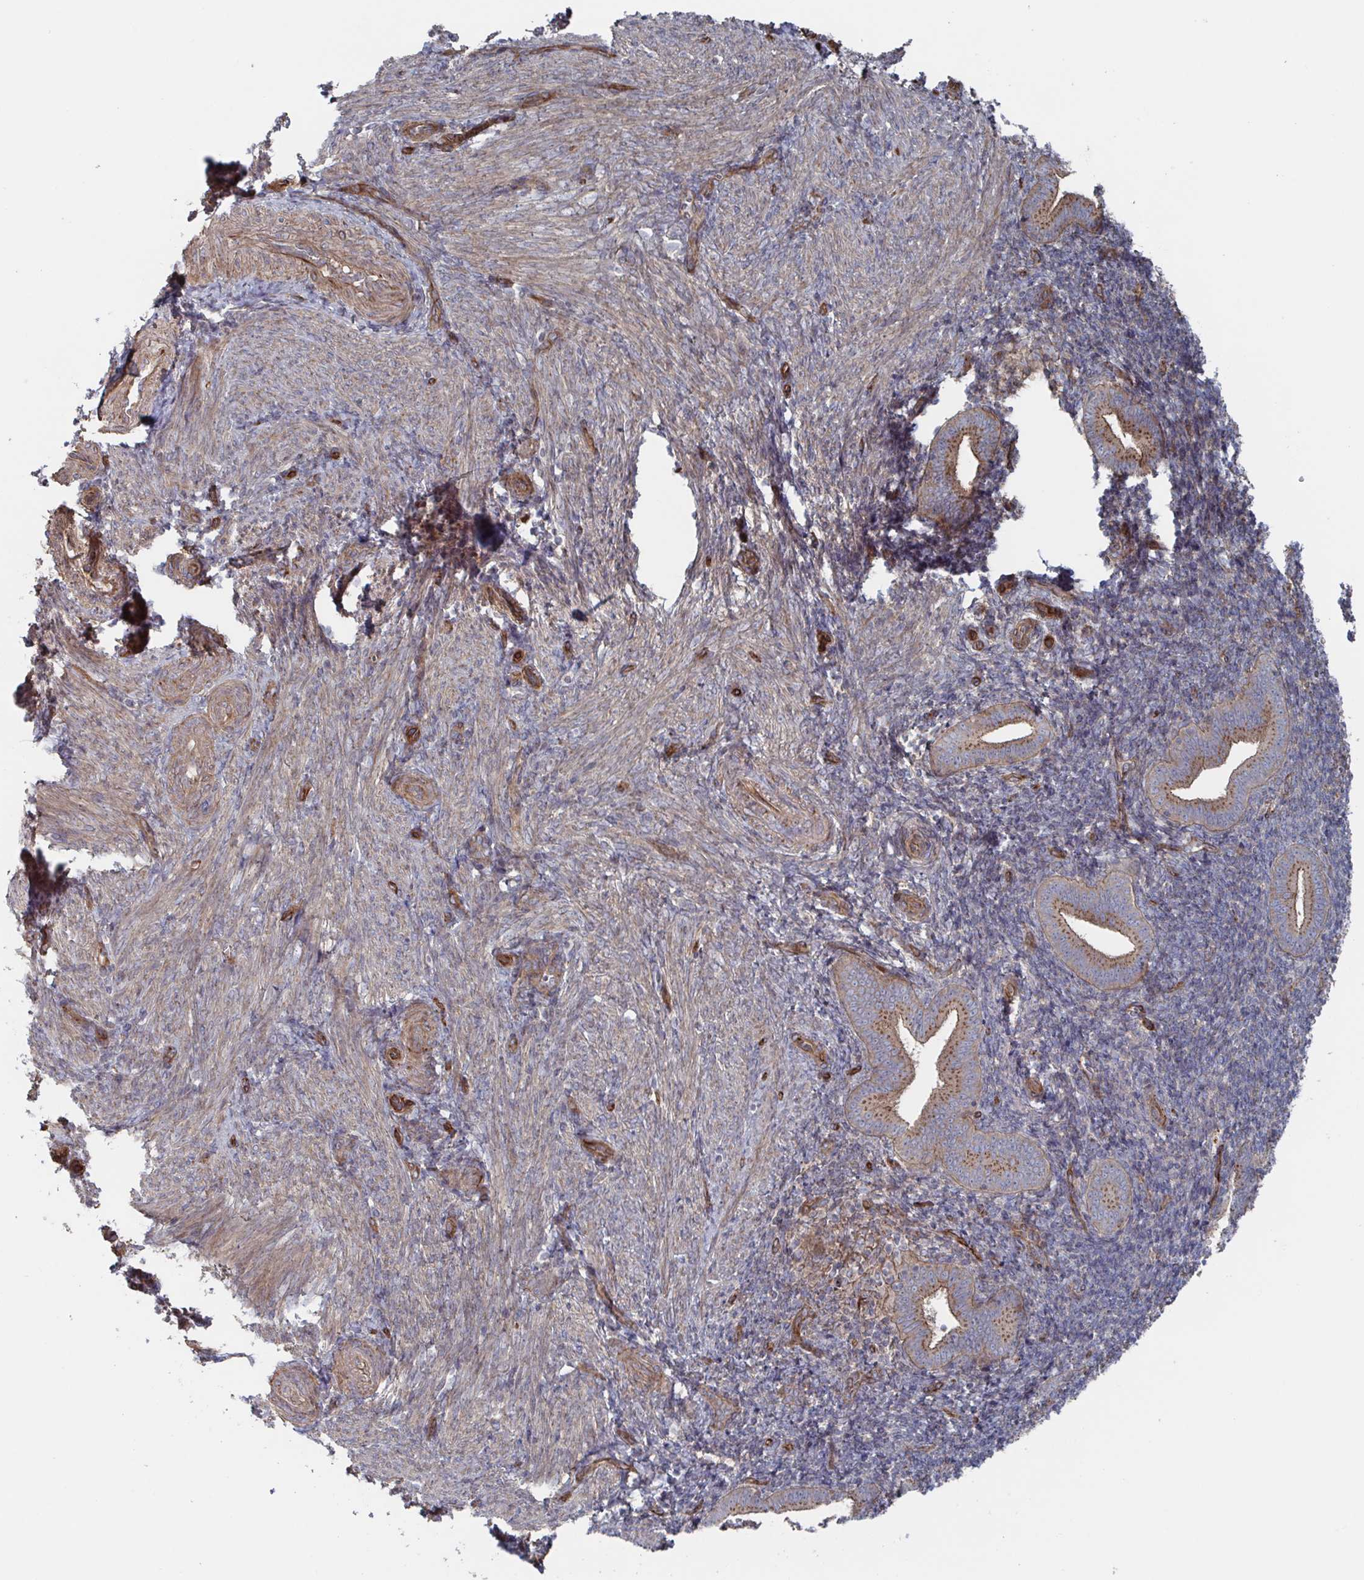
{"staining": {"intensity": "negative", "quantity": "none", "location": "none"}, "tissue": "endometrium", "cell_type": "Cells in endometrial stroma", "image_type": "normal", "snomed": [{"axis": "morphology", "description": "Normal tissue, NOS"}, {"axis": "topography", "description": "Endometrium"}], "caption": "Immunohistochemistry (IHC) photomicrograph of unremarkable endometrium: human endometrium stained with DAB (3,3'-diaminobenzidine) demonstrates no significant protein staining in cells in endometrial stroma.", "gene": "DVL3", "patient": {"sex": "female", "age": 25}}